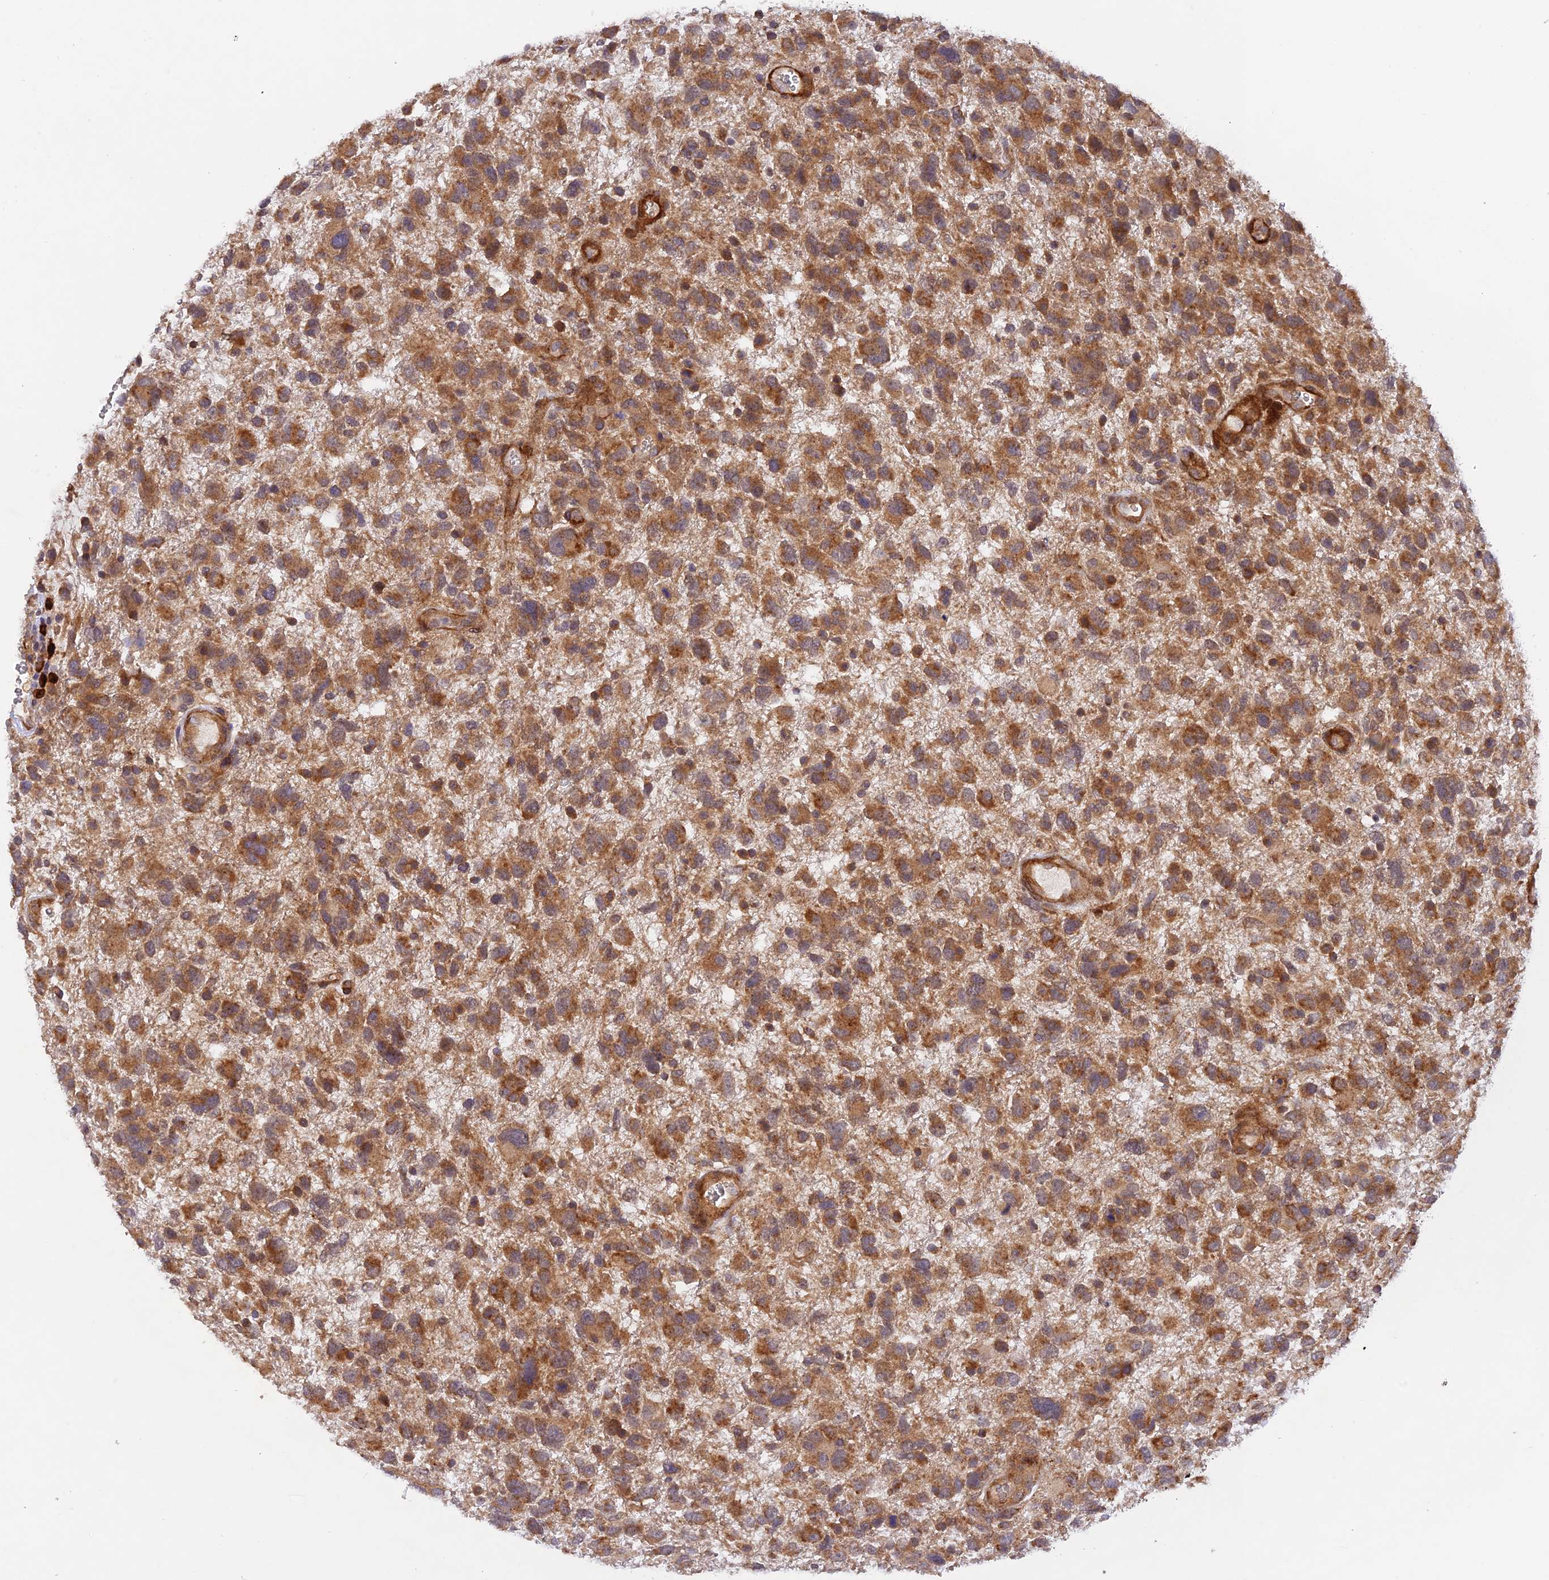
{"staining": {"intensity": "moderate", "quantity": ">75%", "location": "cytoplasmic/membranous"}, "tissue": "glioma", "cell_type": "Tumor cells", "image_type": "cancer", "snomed": [{"axis": "morphology", "description": "Glioma, malignant, High grade"}, {"axis": "topography", "description": "Brain"}], "caption": "Malignant glioma (high-grade) stained with a brown dye reveals moderate cytoplasmic/membranous positive positivity in about >75% of tumor cells.", "gene": "WDFY4", "patient": {"sex": "male", "age": 61}}